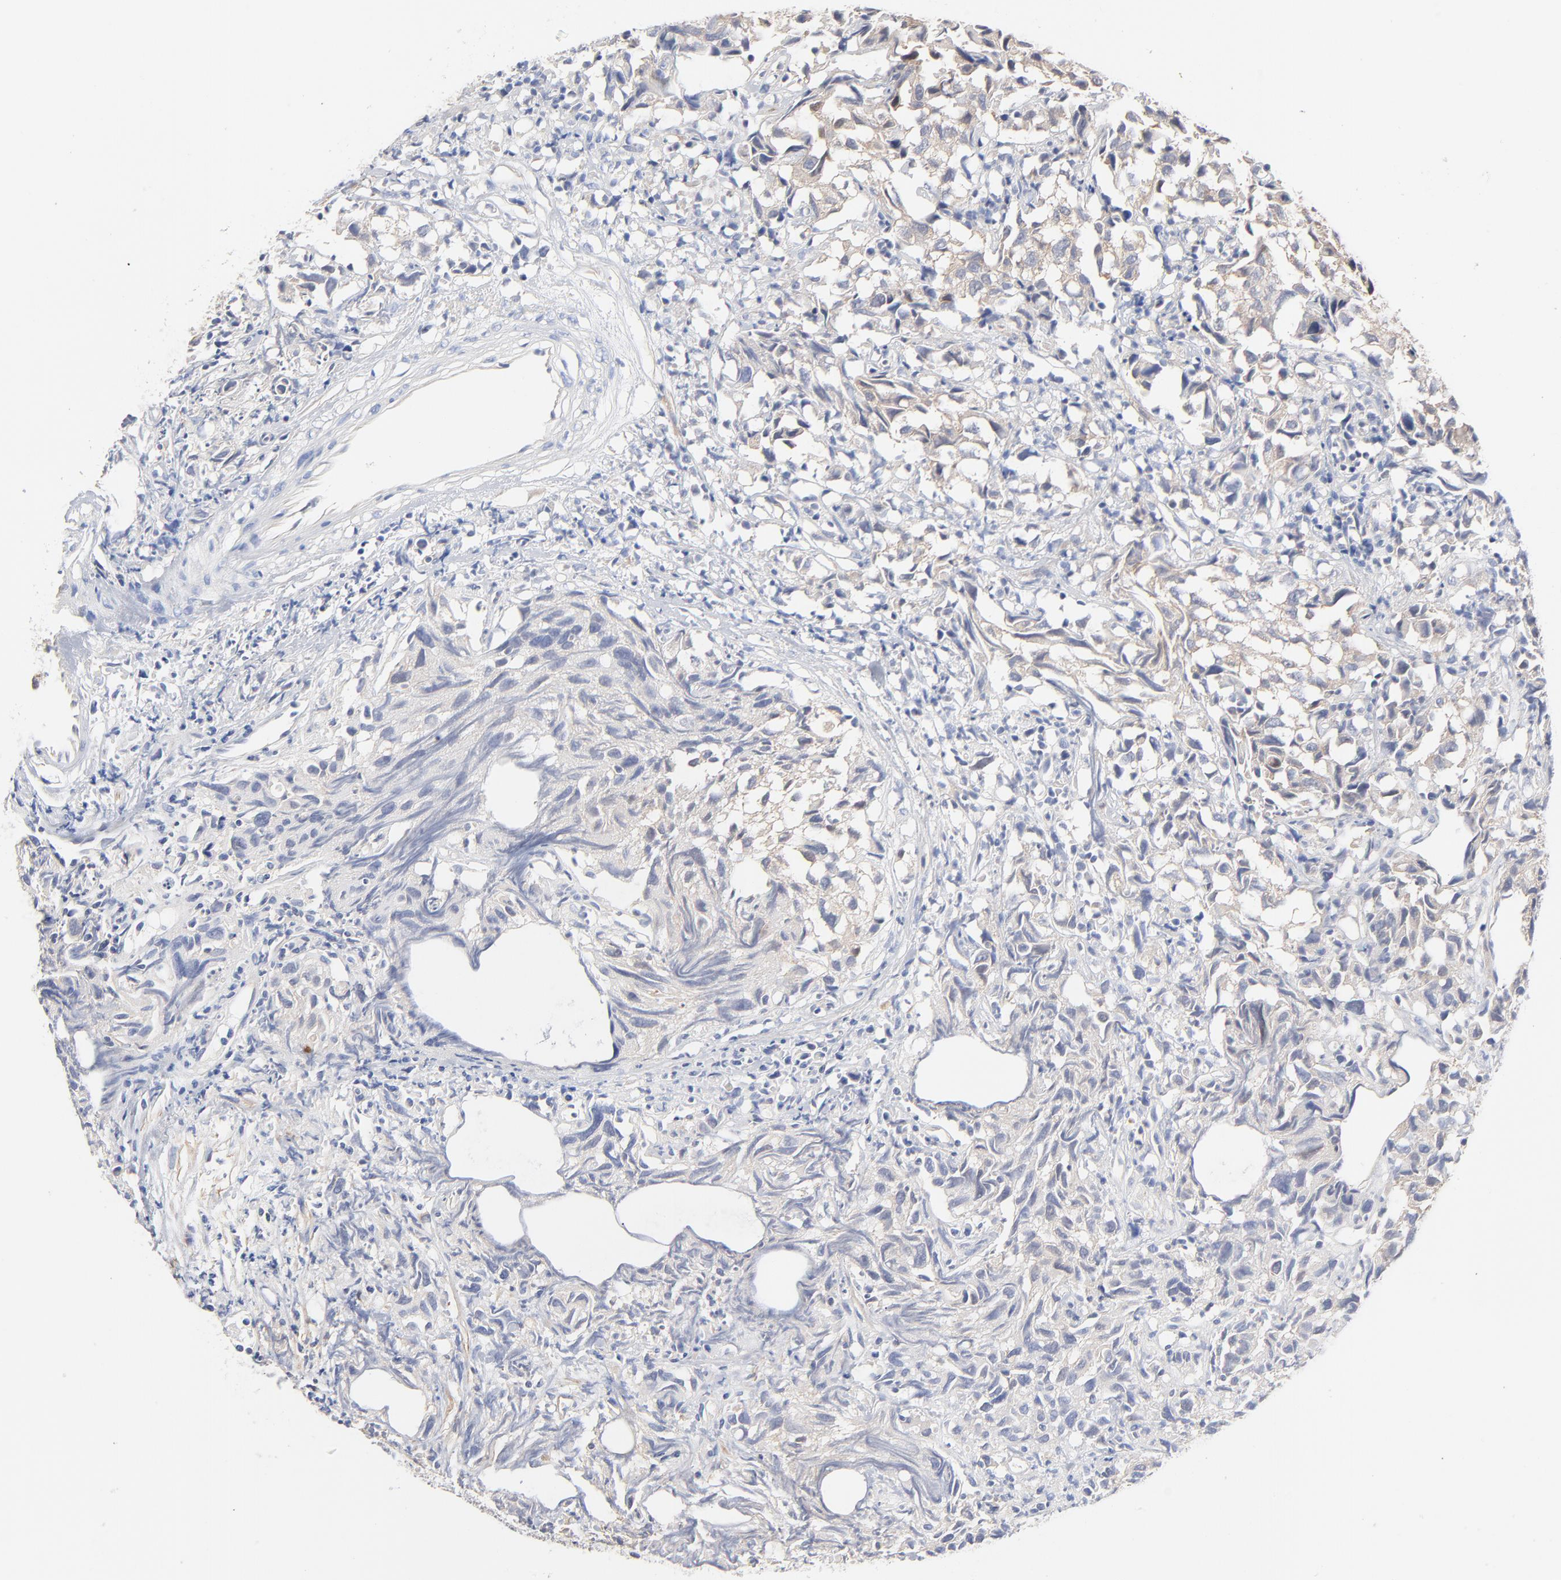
{"staining": {"intensity": "negative", "quantity": "none", "location": "none"}, "tissue": "urothelial cancer", "cell_type": "Tumor cells", "image_type": "cancer", "snomed": [{"axis": "morphology", "description": "Urothelial carcinoma, High grade"}, {"axis": "topography", "description": "Urinary bladder"}], "caption": "High-grade urothelial carcinoma stained for a protein using IHC reveals no staining tumor cells.", "gene": "CAB39L", "patient": {"sex": "female", "age": 75}}